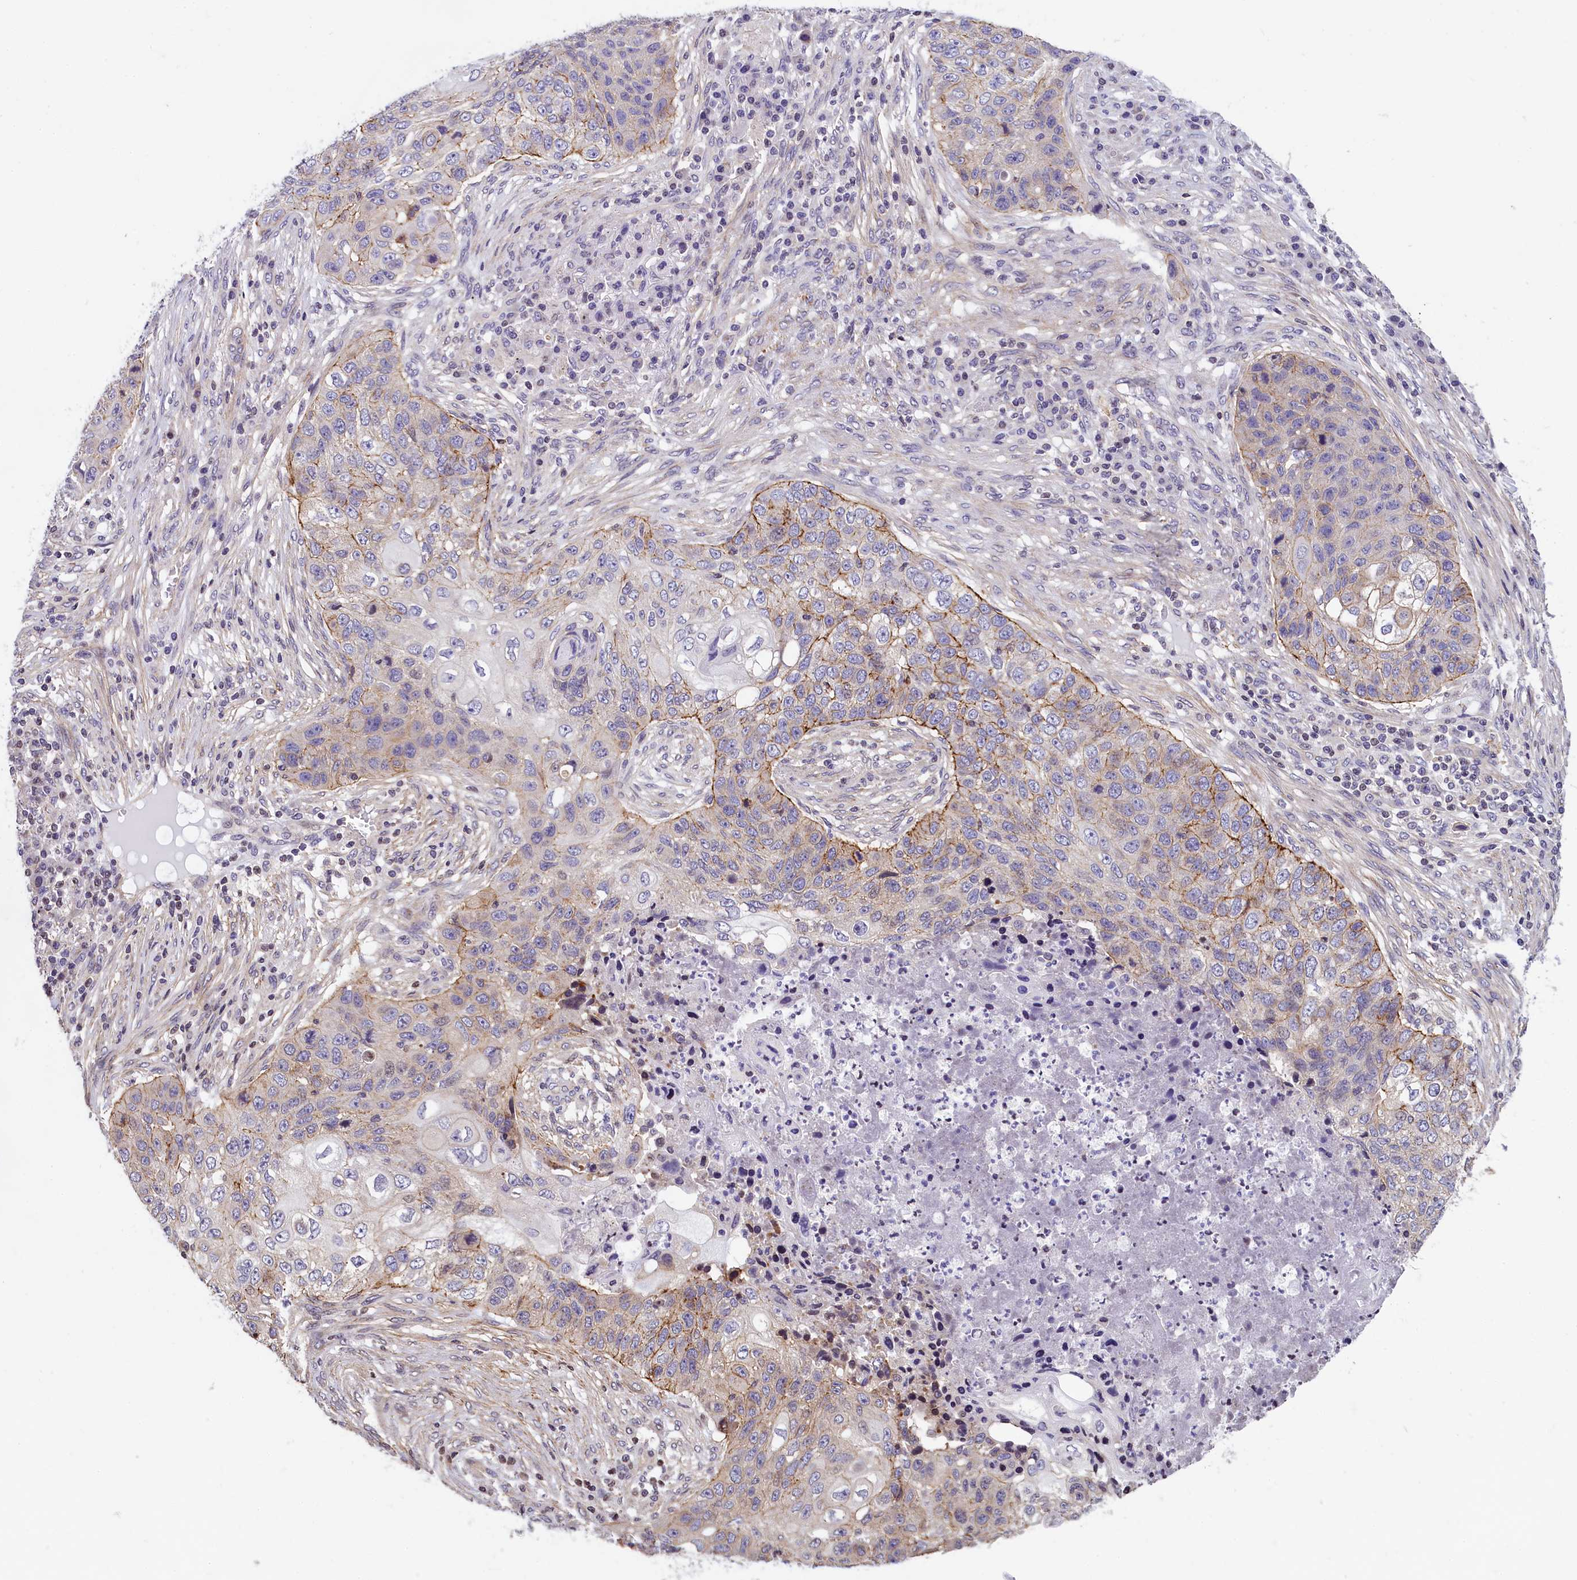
{"staining": {"intensity": "weak", "quantity": "25%-75%", "location": "cytoplasmic/membranous"}, "tissue": "lung cancer", "cell_type": "Tumor cells", "image_type": "cancer", "snomed": [{"axis": "morphology", "description": "Squamous cell carcinoma, NOS"}, {"axis": "topography", "description": "Lung"}], "caption": "Immunohistochemical staining of lung squamous cell carcinoma demonstrates weak cytoplasmic/membranous protein expression in about 25%-75% of tumor cells.", "gene": "ZNF2", "patient": {"sex": "female", "age": 63}}